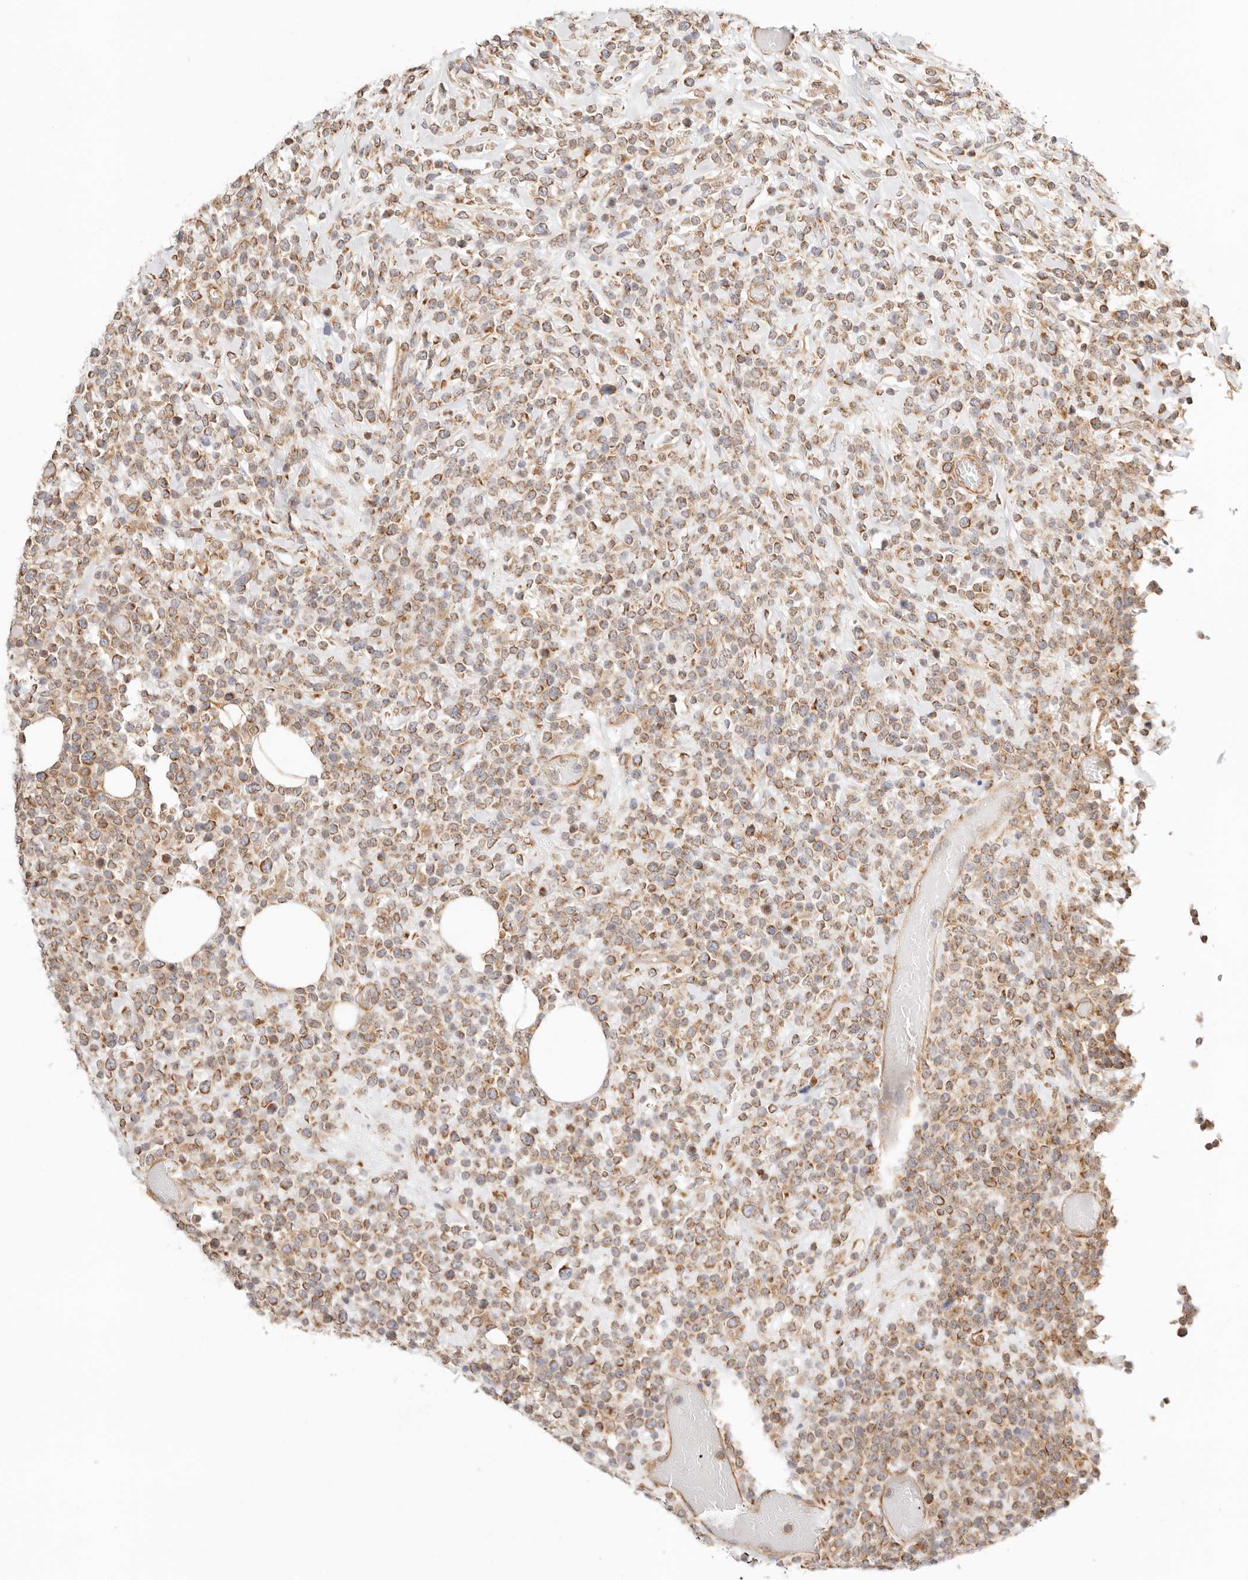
{"staining": {"intensity": "moderate", "quantity": ">75%", "location": "cytoplasmic/membranous"}, "tissue": "lymphoma", "cell_type": "Tumor cells", "image_type": "cancer", "snomed": [{"axis": "morphology", "description": "Malignant lymphoma, non-Hodgkin's type, High grade"}, {"axis": "topography", "description": "Colon"}], "caption": "The micrograph shows immunohistochemical staining of lymphoma. There is moderate cytoplasmic/membranous positivity is identified in approximately >75% of tumor cells.", "gene": "ZC3H11A", "patient": {"sex": "female", "age": 53}}